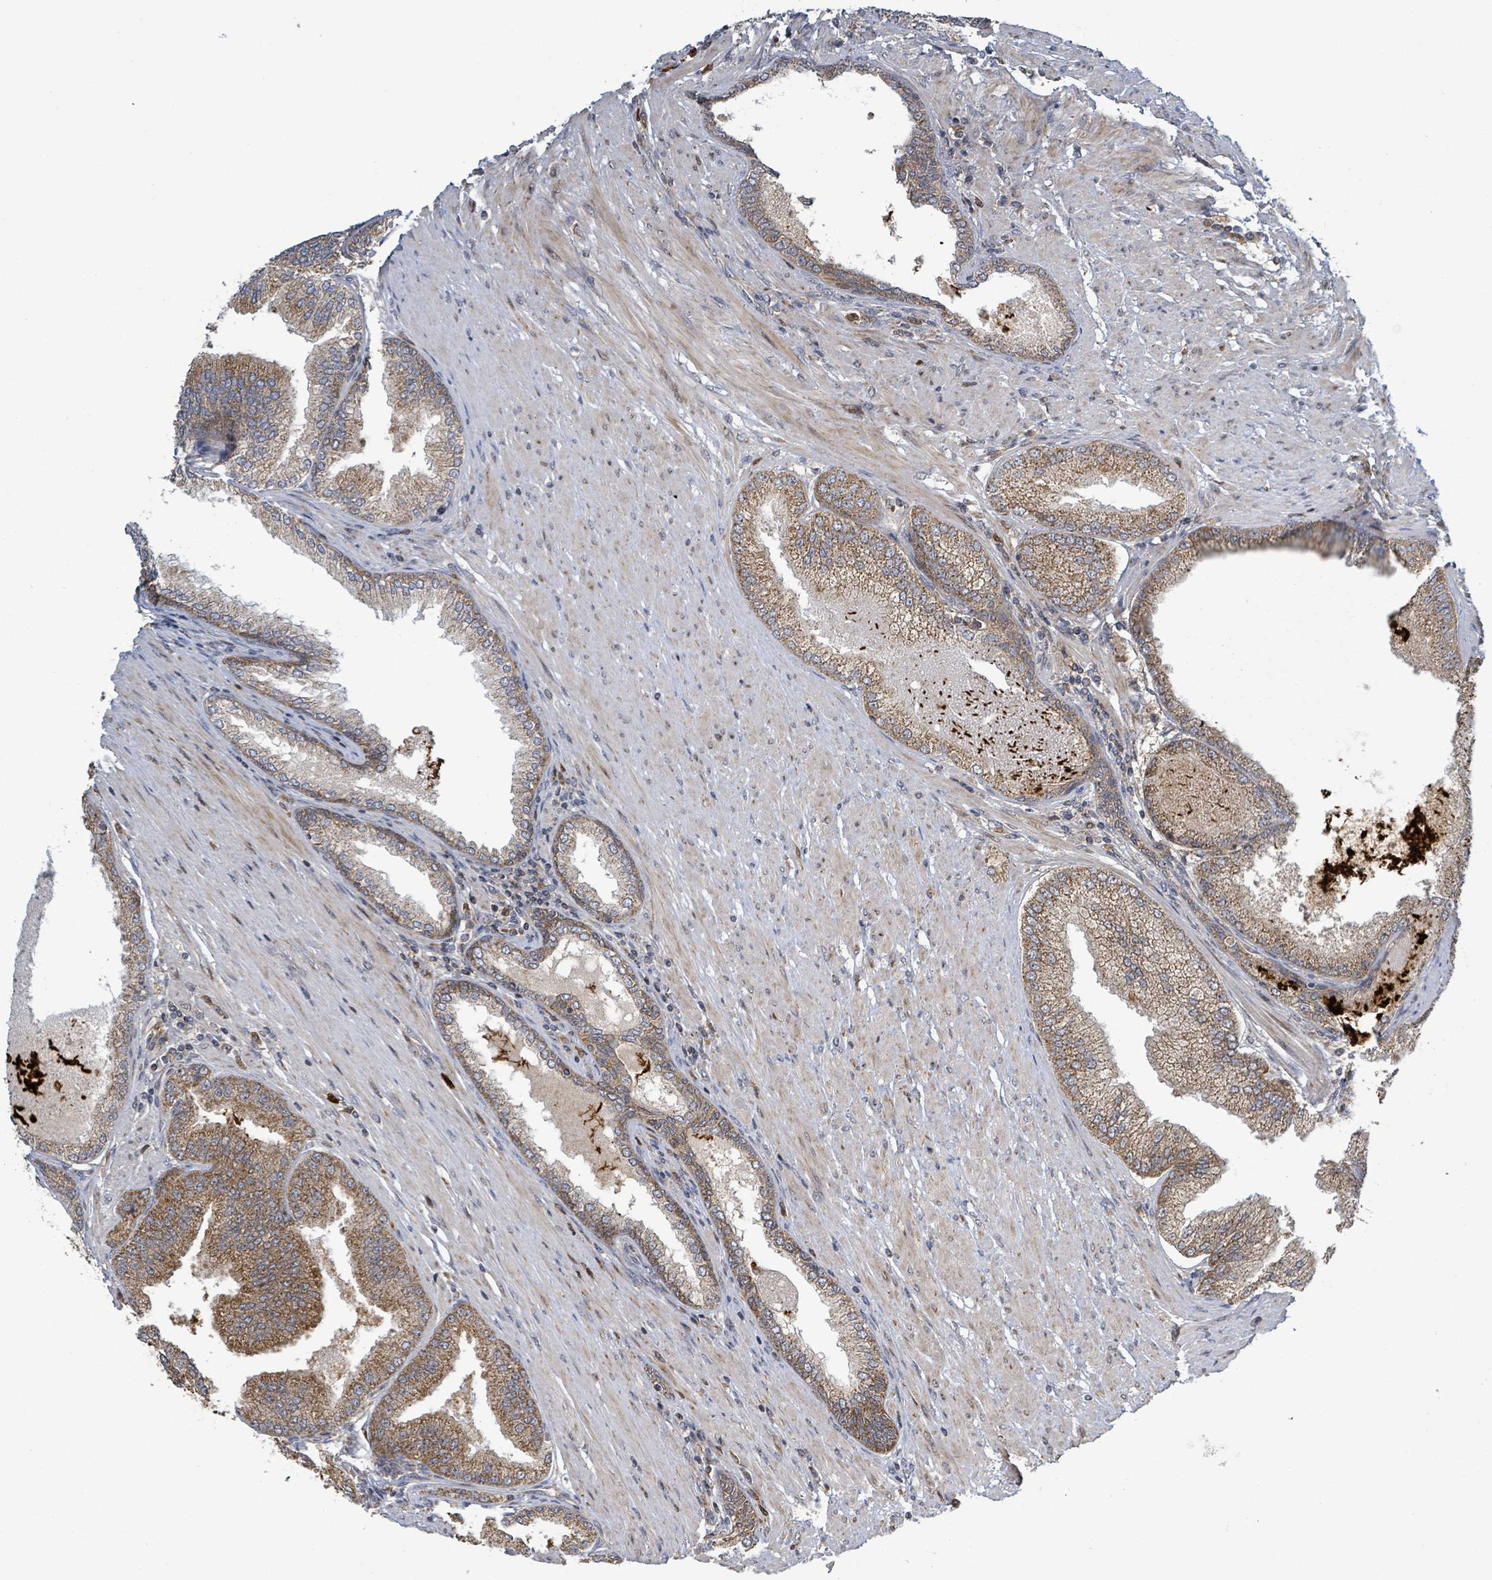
{"staining": {"intensity": "moderate", "quantity": ">75%", "location": "cytoplasmic/membranous"}, "tissue": "prostate cancer", "cell_type": "Tumor cells", "image_type": "cancer", "snomed": [{"axis": "morphology", "description": "Adenocarcinoma, High grade"}, {"axis": "topography", "description": "Prostate"}], "caption": "Human prostate cancer stained for a protein (brown) reveals moderate cytoplasmic/membranous positive staining in about >75% of tumor cells.", "gene": "COQ6", "patient": {"sex": "male", "age": 71}}